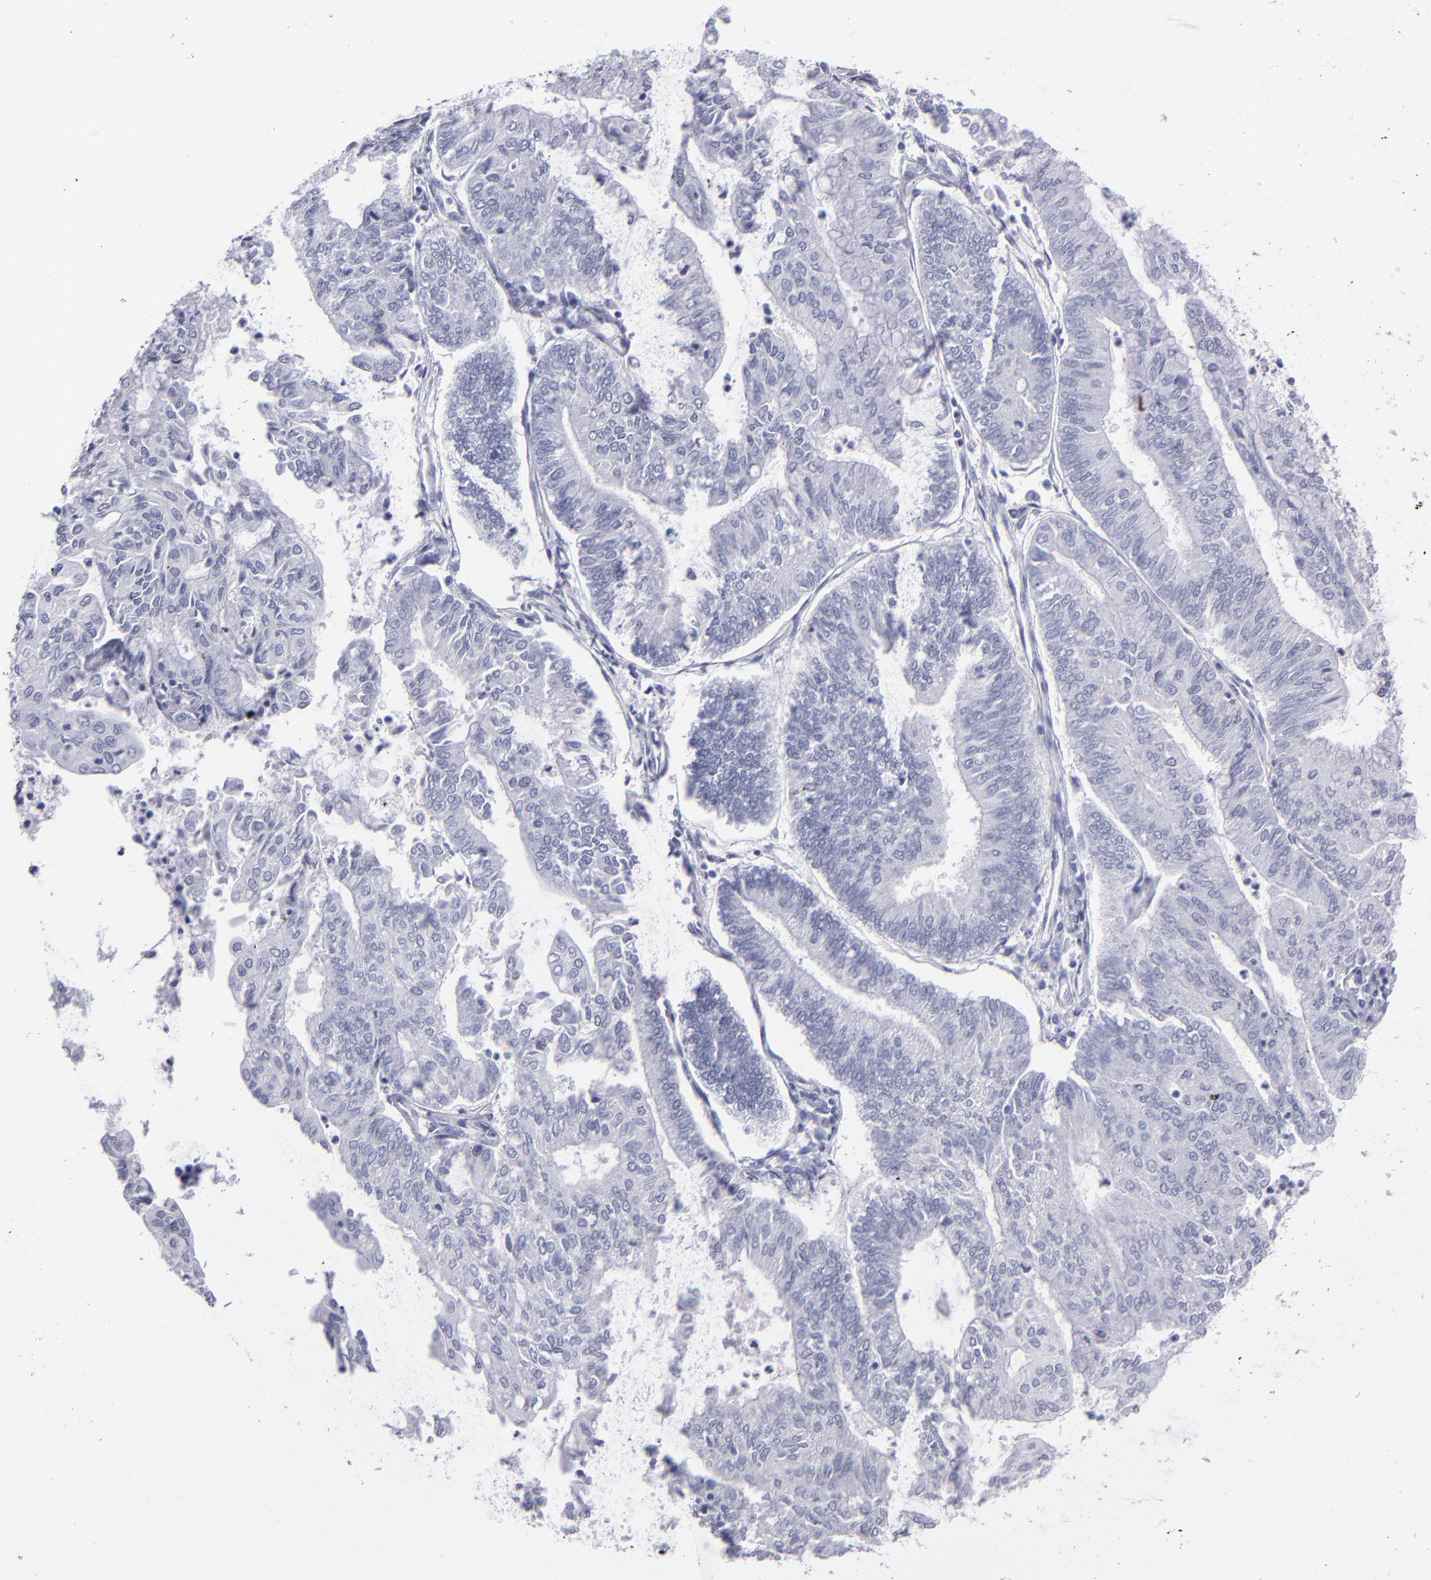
{"staining": {"intensity": "negative", "quantity": "none", "location": "none"}, "tissue": "endometrial cancer", "cell_type": "Tumor cells", "image_type": "cancer", "snomed": [{"axis": "morphology", "description": "Adenocarcinoma, NOS"}, {"axis": "topography", "description": "Endometrium"}], "caption": "Endometrial cancer stained for a protein using immunohistochemistry (IHC) exhibits no staining tumor cells.", "gene": "ALDOB", "patient": {"sex": "female", "age": 59}}